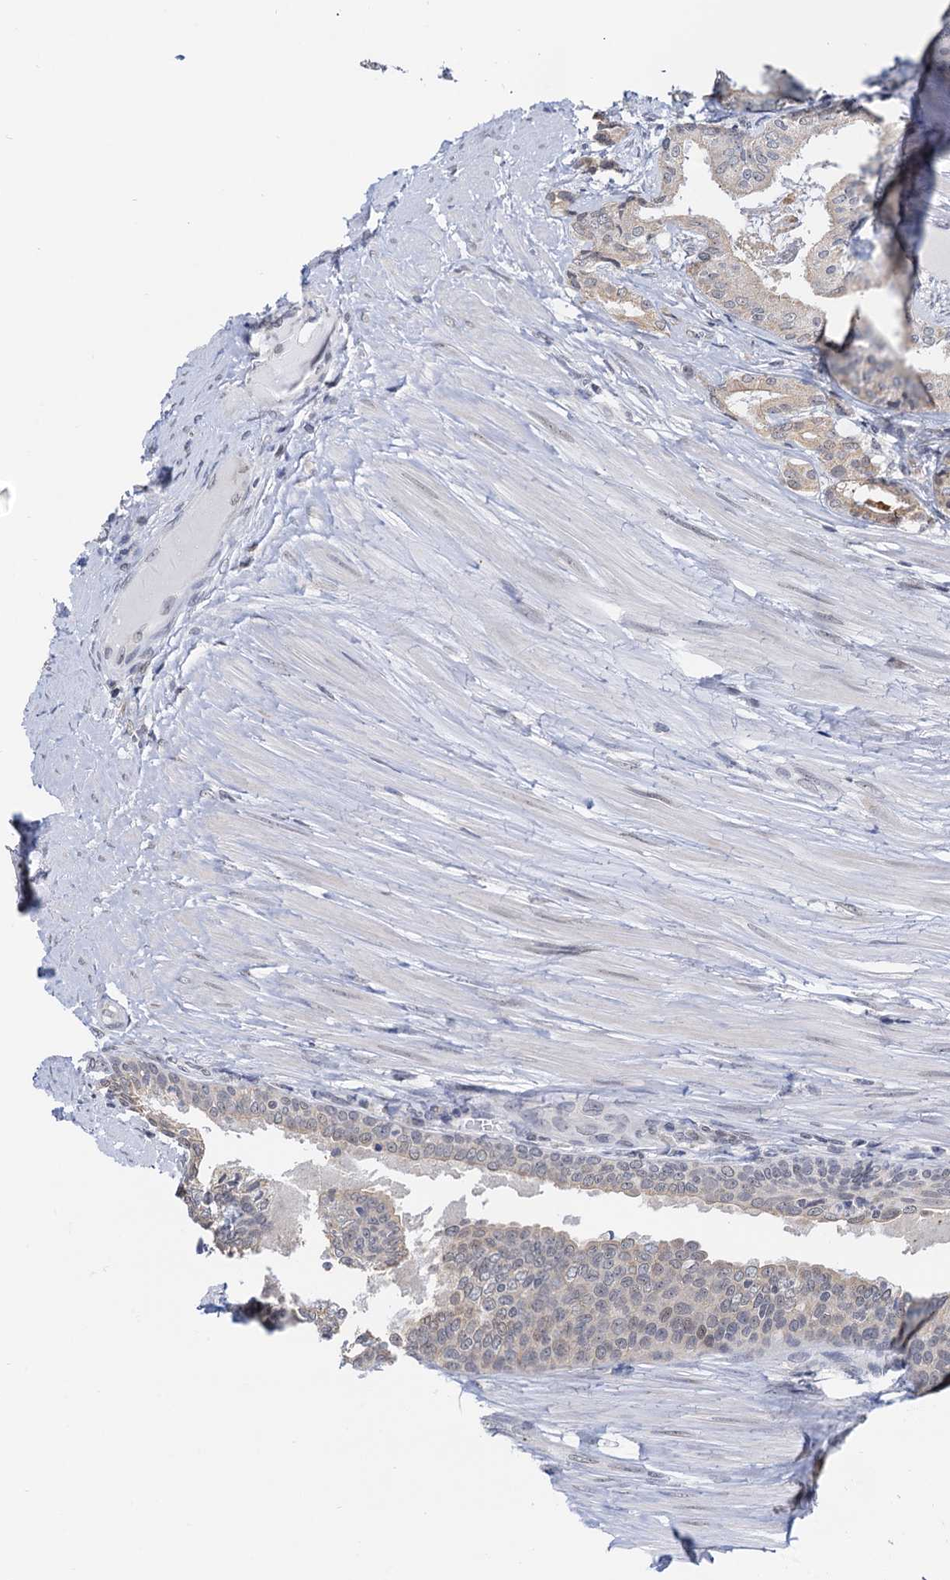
{"staining": {"intensity": "negative", "quantity": "none", "location": "none"}, "tissue": "prostate cancer", "cell_type": "Tumor cells", "image_type": "cancer", "snomed": [{"axis": "morphology", "description": "Adenocarcinoma, High grade"}, {"axis": "topography", "description": "Prostate"}], "caption": "The micrograph shows no significant positivity in tumor cells of high-grade adenocarcinoma (prostate).", "gene": "NAT10", "patient": {"sex": "male", "age": 63}}